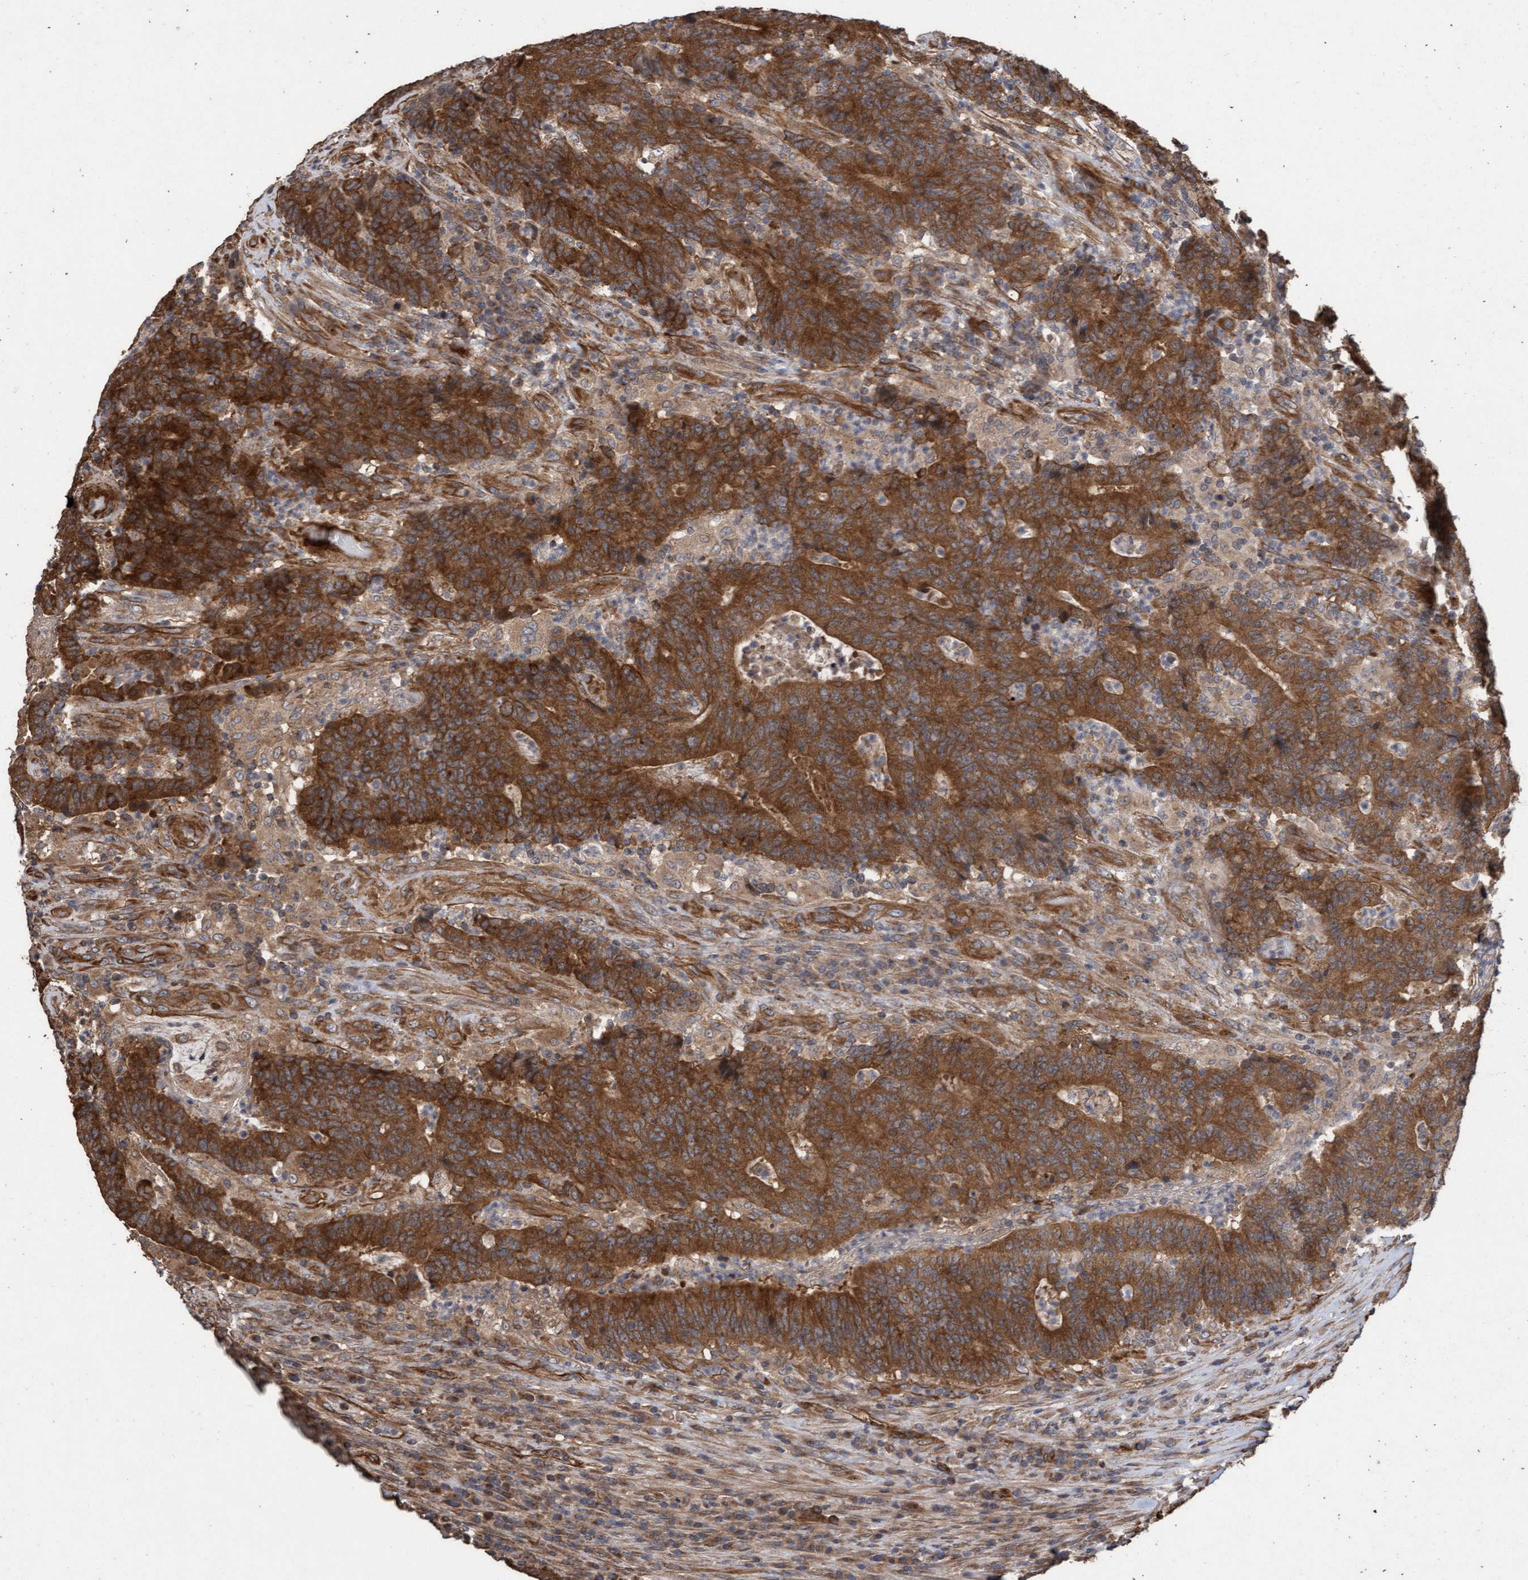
{"staining": {"intensity": "strong", "quantity": ">75%", "location": "cytoplasmic/membranous"}, "tissue": "colorectal cancer", "cell_type": "Tumor cells", "image_type": "cancer", "snomed": [{"axis": "morphology", "description": "Normal tissue, NOS"}, {"axis": "morphology", "description": "Adenocarcinoma, NOS"}, {"axis": "topography", "description": "Colon"}], "caption": "A high amount of strong cytoplasmic/membranous positivity is identified in about >75% of tumor cells in adenocarcinoma (colorectal) tissue.", "gene": "CDC42EP4", "patient": {"sex": "female", "age": 75}}